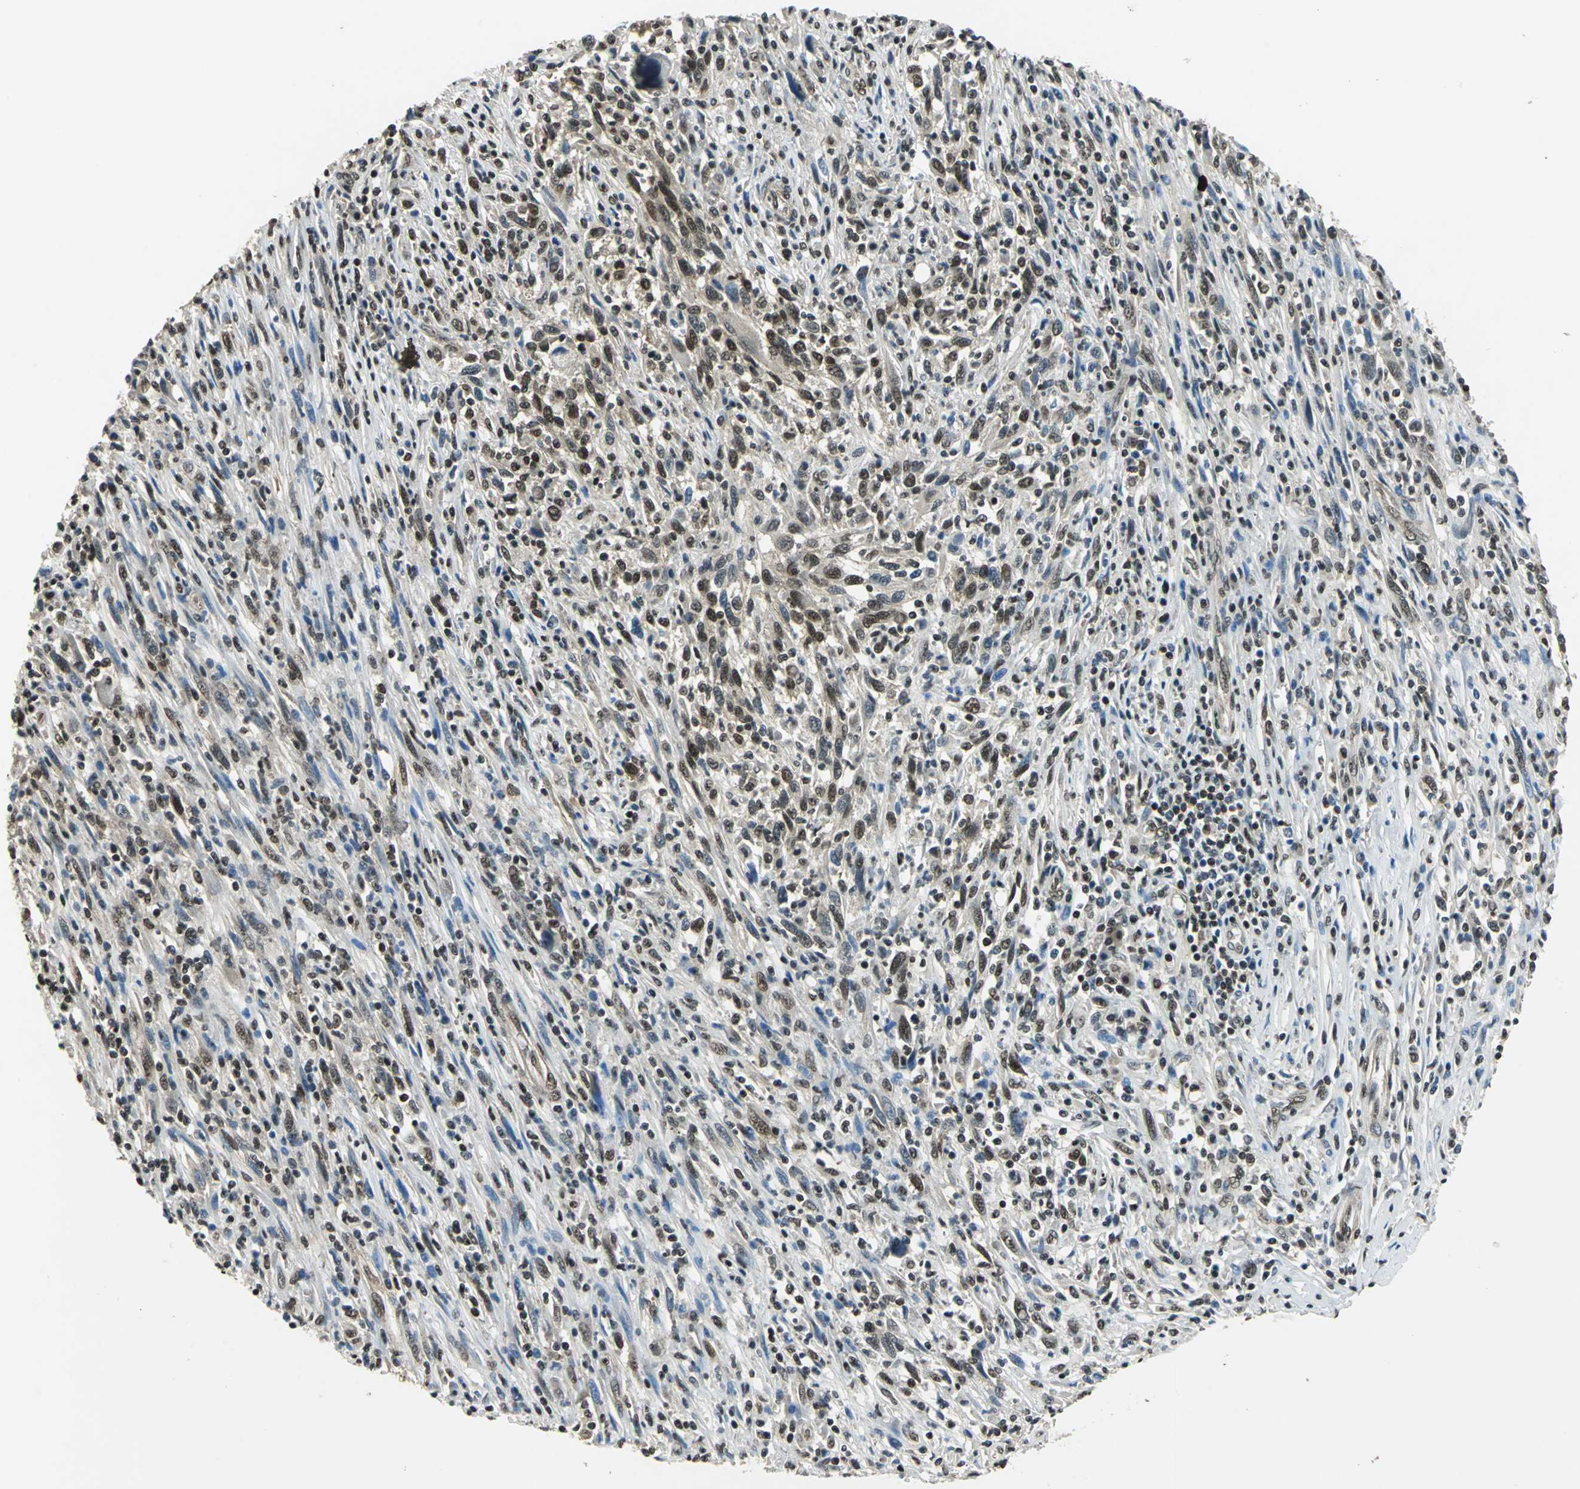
{"staining": {"intensity": "strong", "quantity": ">75%", "location": "cytoplasmic/membranous,nuclear"}, "tissue": "melanoma", "cell_type": "Tumor cells", "image_type": "cancer", "snomed": [{"axis": "morphology", "description": "Malignant melanoma, Metastatic site"}, {"axis": "topography", "description": "Lymph node"}], "caption": "Malignant melanoma (metastatic site) stained for a protein (brown) demonstrates strong cytoplasmic/membranous and nuclear positive staining in approximately >75% of tumor cells.", "gene": "RBM14", "patient": {"sex": "male", "age": 61}}